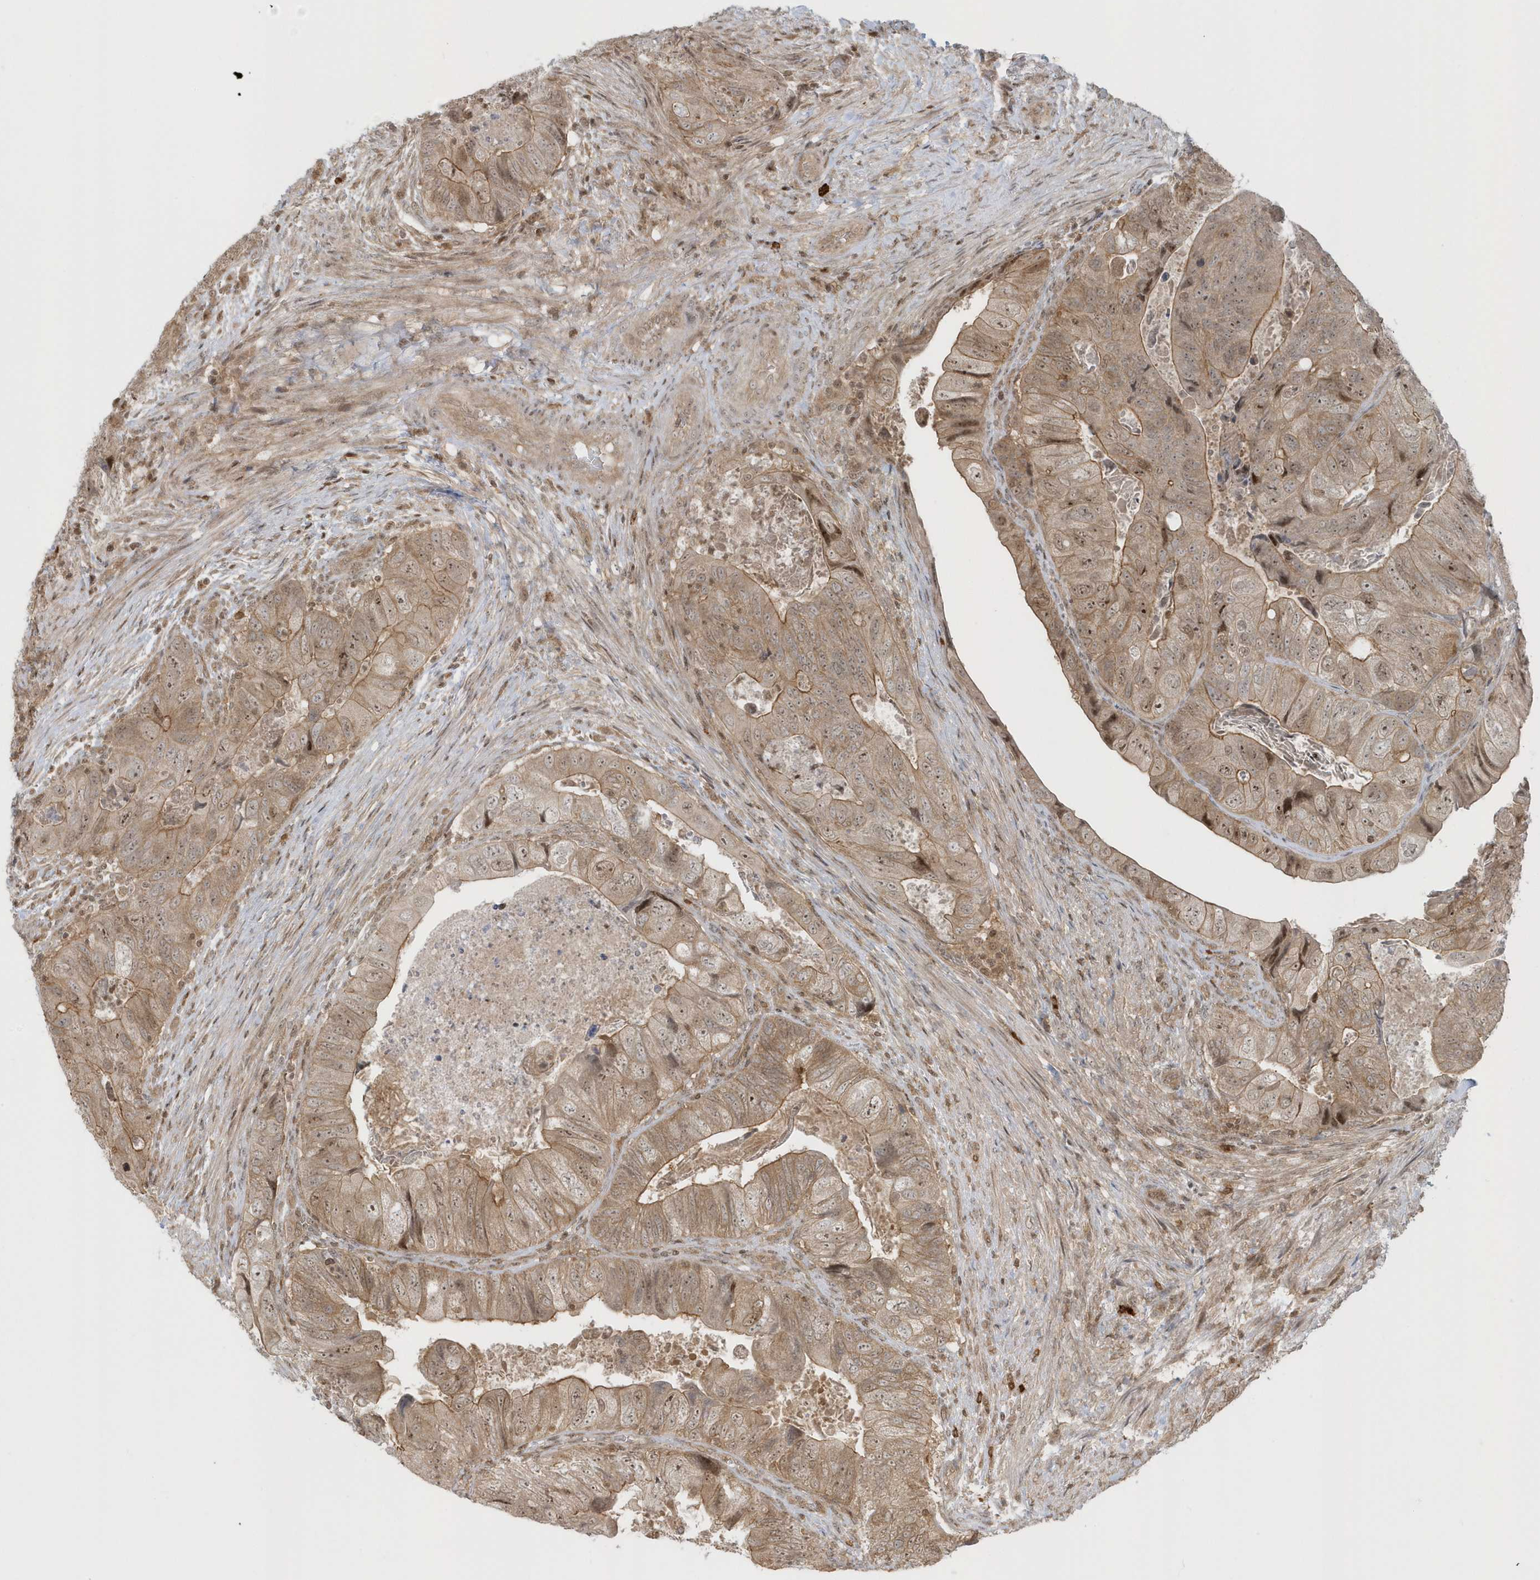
{"staining": {"intensity": "weak", "quantity": ">75%", "location": "cytoplasmic/membranous,nuclear"}, "tissue": "colorectal cancer", "cell_type": "Tumor cells", "image_type": "cancer", "snomed": [{"axis": "morphology", "description": "Adenocarcinoma, NOS"}, {"axis": "topography", "description": "Rectum"}], "caption": "DAB immunohistochemical staining of colorectal cancer displays weak cytoplasmic/membranous and nuclear protein positivity in approximately >75% of tumor cells.", "gene": "PPP1R7", "patient": {"sex": "male", "age": 63}}